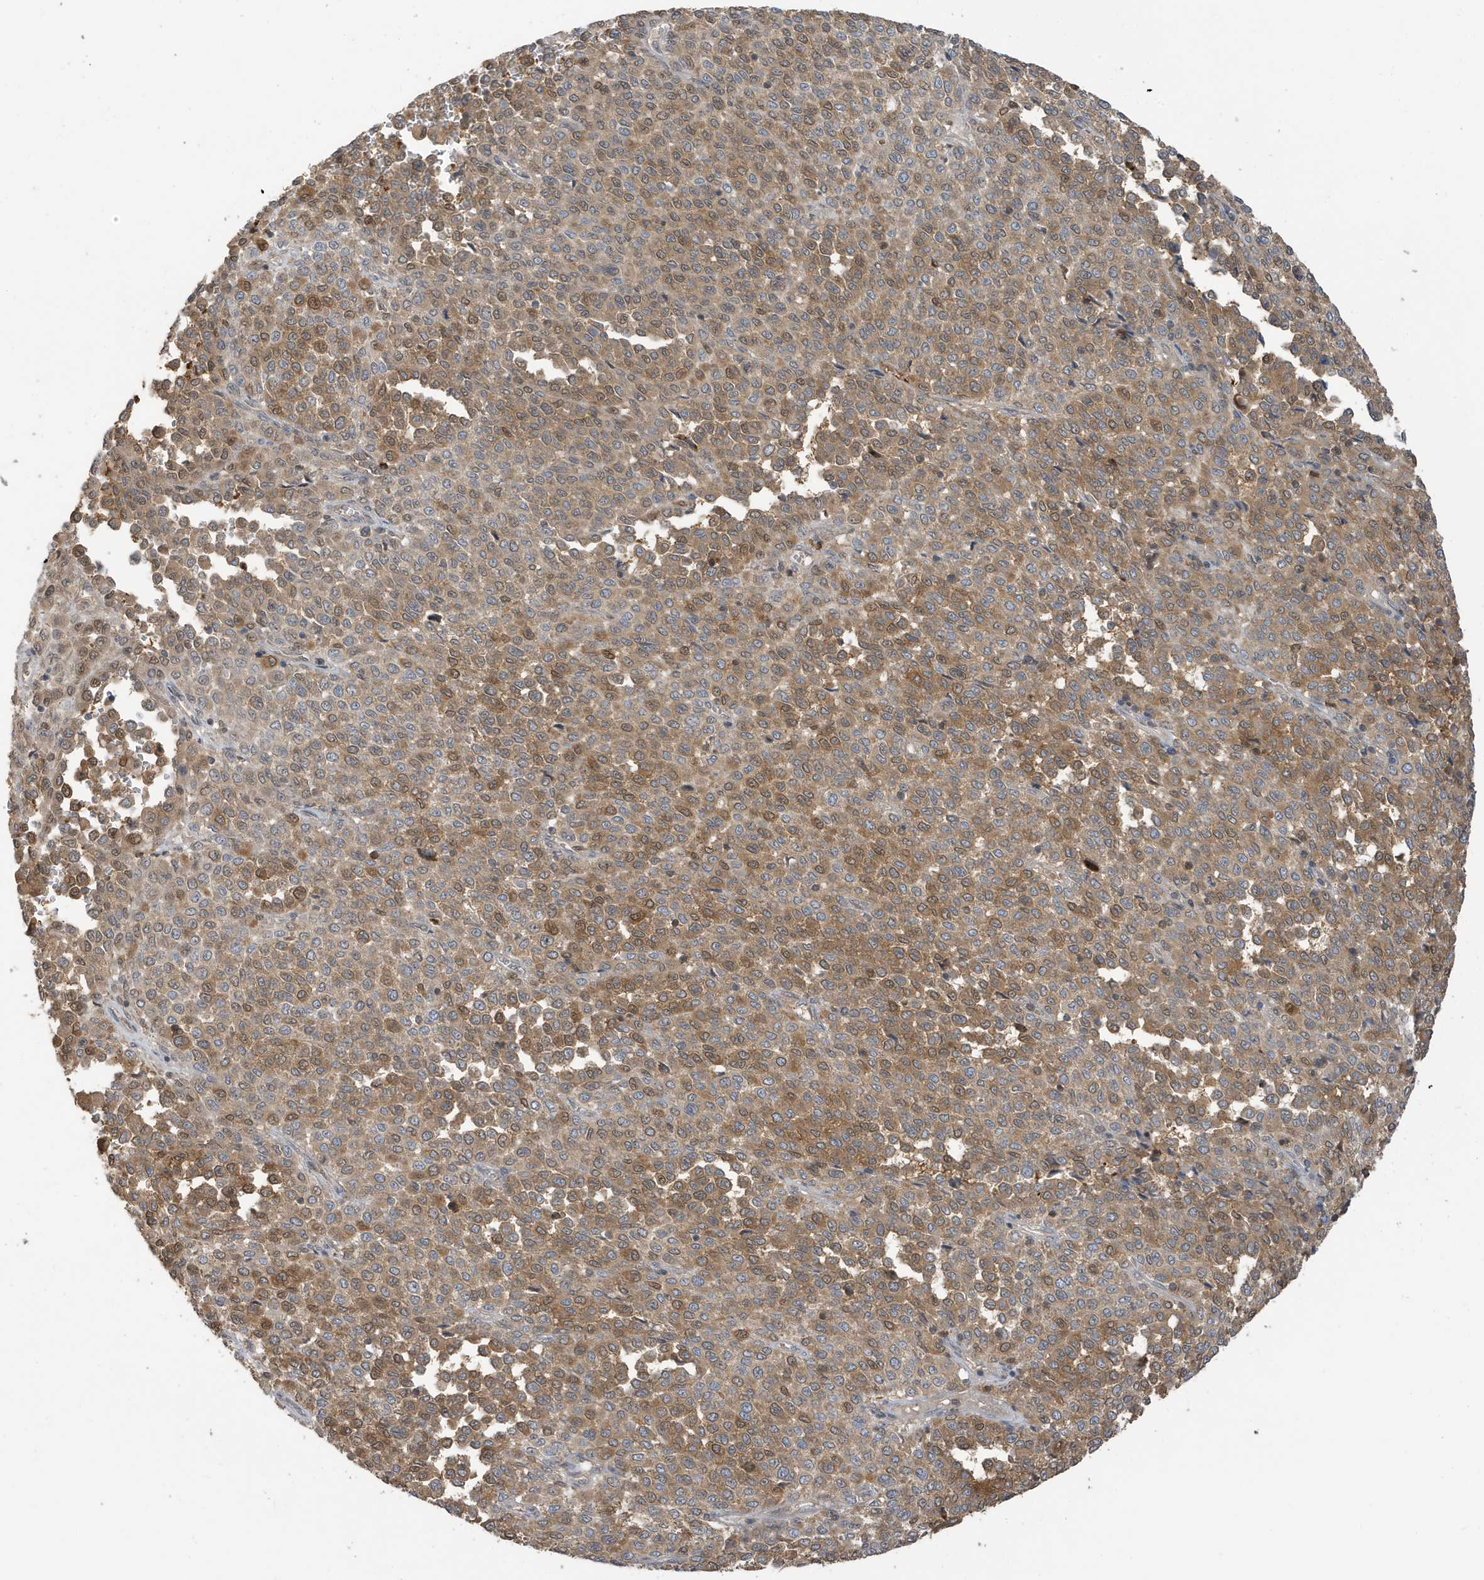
{"staining": {"intensity": "moderate", "quantity": ">75%", "location": "cytoplasmic/membranous"}, "tissue": "melanoma", "cell_type": "Tumor cells", "image_type": "cancer", "snomed": [{"axis": "morphology", "description": "Malignant melanoma, Metastatic site"}, {"axis": "topography", "description": "Pancreas"}], "caption": "Human melanoma stained with a brown dye demonstrates moderate cytoplasmic/membranous positive expression in approximately >75% of tumor cells.", "gene": "TAB3", "patient": {"sex": "female", "age": 30}}